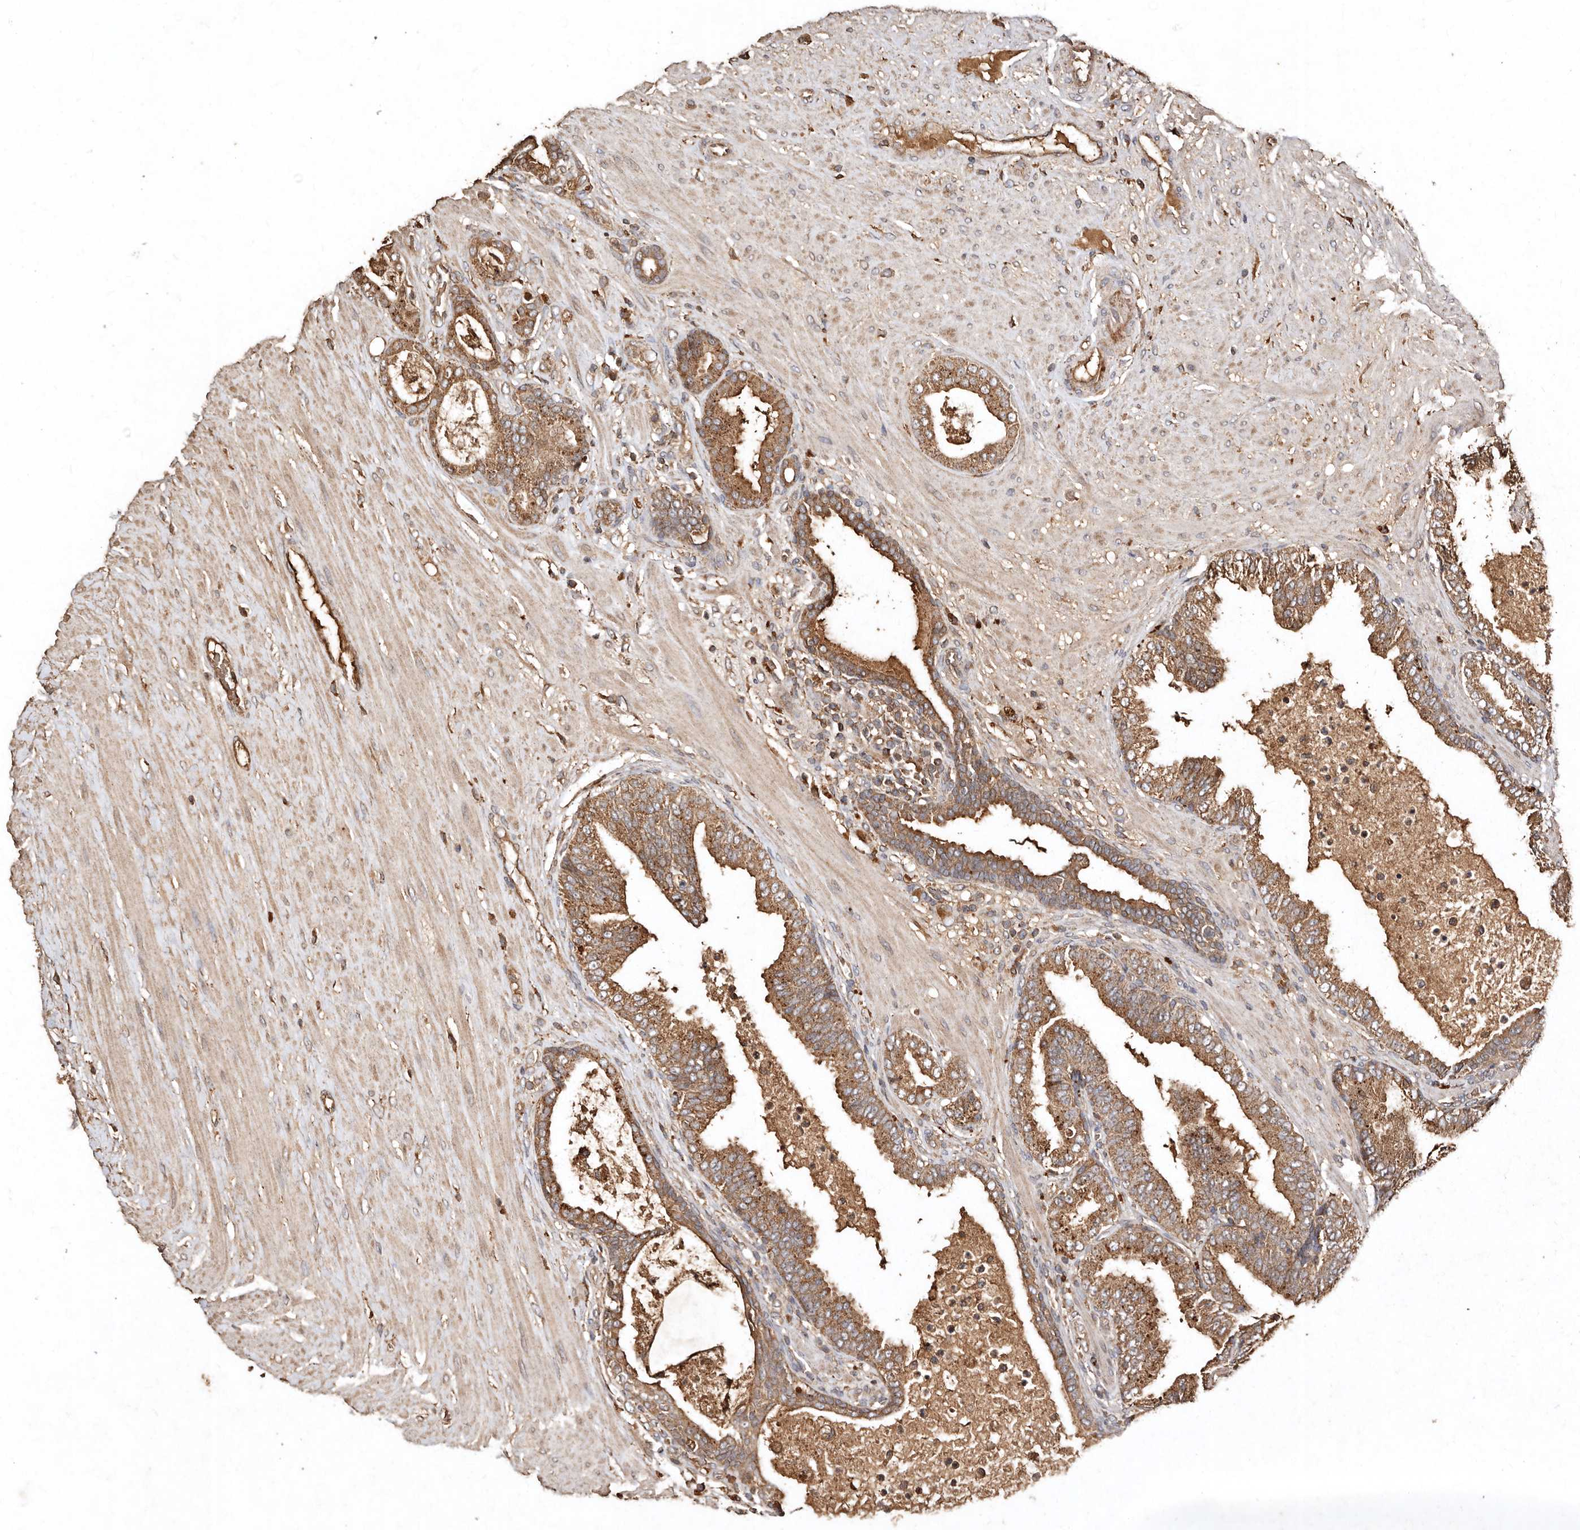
{"staining": {"intensity": "moderate", "quantity": ">75%", "location": "cytoplasmic/membranous"}, "tissue": "prostate cancer", "cell_type": "Tumor cells", "image_type": "cancer", "snomed": [{"axis": "morphology", "description": "Adenocarcinoma, Low grade"}, {"axis": "topography", "description": "Prostate"}], "caption": "Protein expression analysis of low-grade adenocarcinoma (prostate) demonstrates moderate cytoplasmic/membranous staining in about >75% of tumor cells.", "gene": "FARS2", "patient": {"sex": "male", "age": 63}}